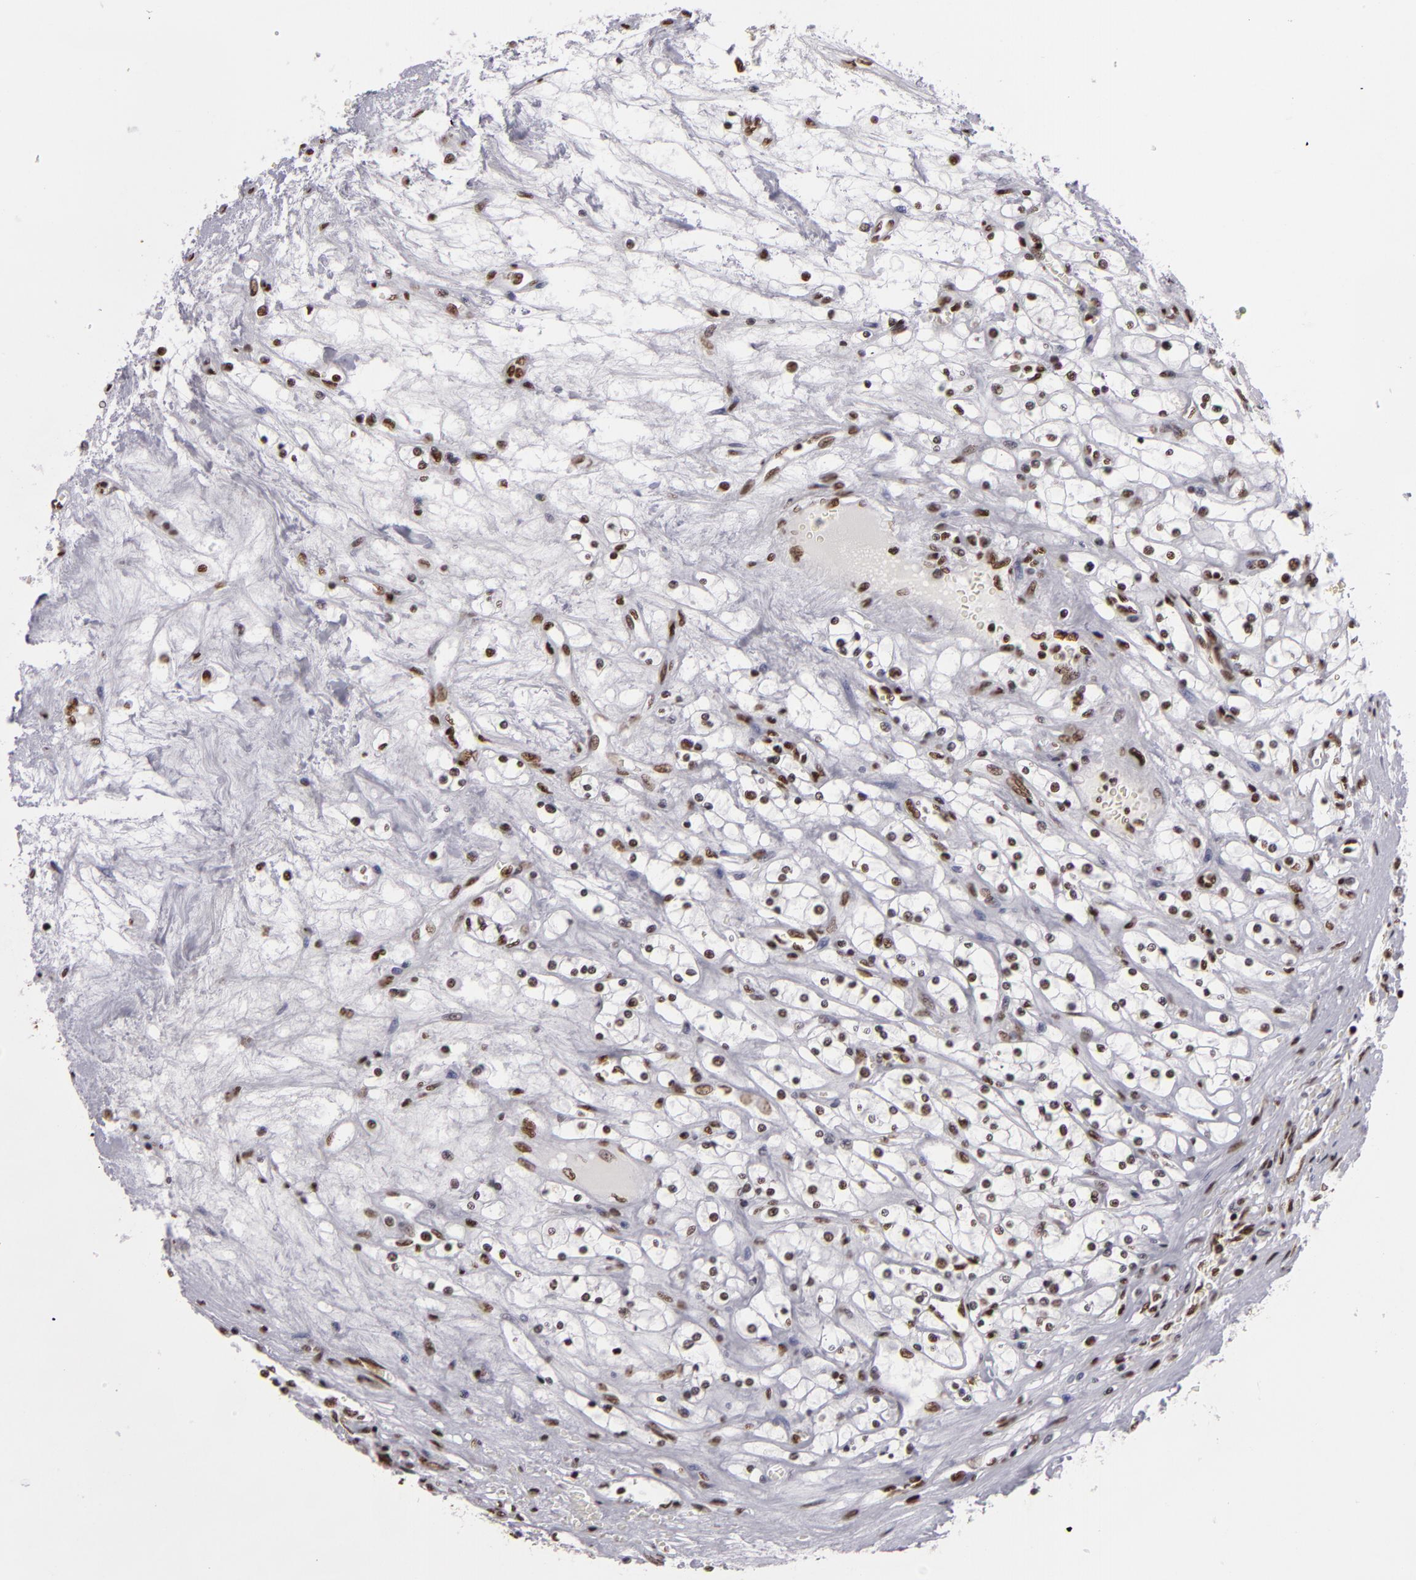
{"staining": {"intensity": "moderate", "quantity": ">75%", "location": "nuclear"}, "tissue": "renal cancer", "cell_type": "Tumor cells", "image_type": "cancer", "snomed": [{"axis": "morphology", "description": "Adenocarcinoma, NOS"}, {"axis": "topography", "description": "Kidney"}], "caption": "Approximately >75% of tumor cells in adenocarcinoma (renal) show moderate nuclear protein expression as visualized by brown immunohistochemical staining.", "gene": "SAFB", "patient": {"sex": "male", "age": 61}}